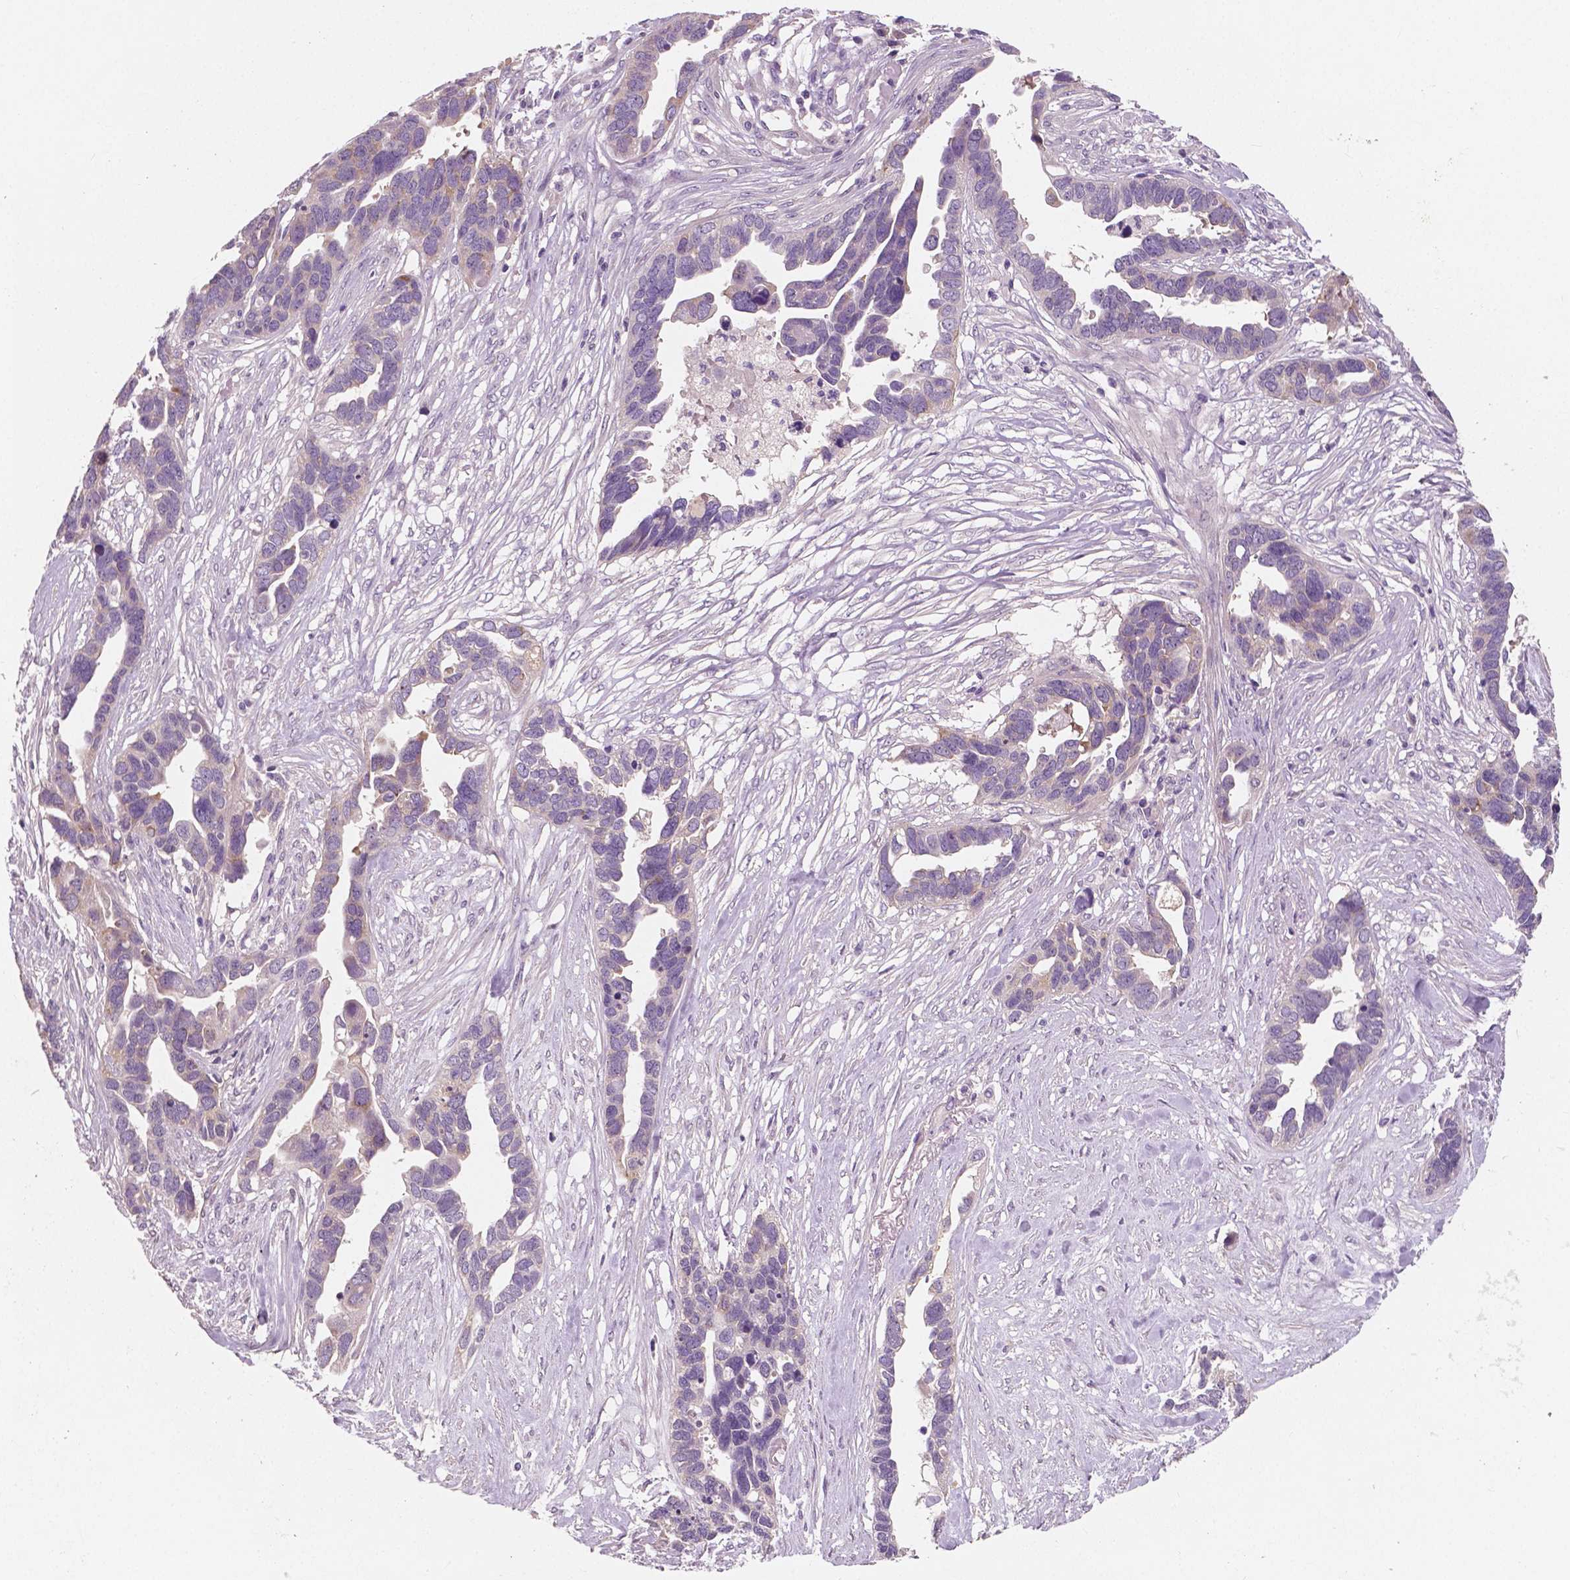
{"staining": {"intensity": "negative", "quantity": "none", "location": "none"}, "tissue": "ovarian cancer", "cell_type": "Tumor cells", "image_type": "cancer", "snomed": [{"axis": "morphology", "description": "Cystadenocarcinoma, serous, NOS"}, {"axis": "topography", "description": "Ovary"}], "caption": "The image demonstrates no staining of tumor cells in ovarian serous cystadenocarcinoma.", "gene": "LSM14B", "patient": {"sex": "female", "age": 54}}